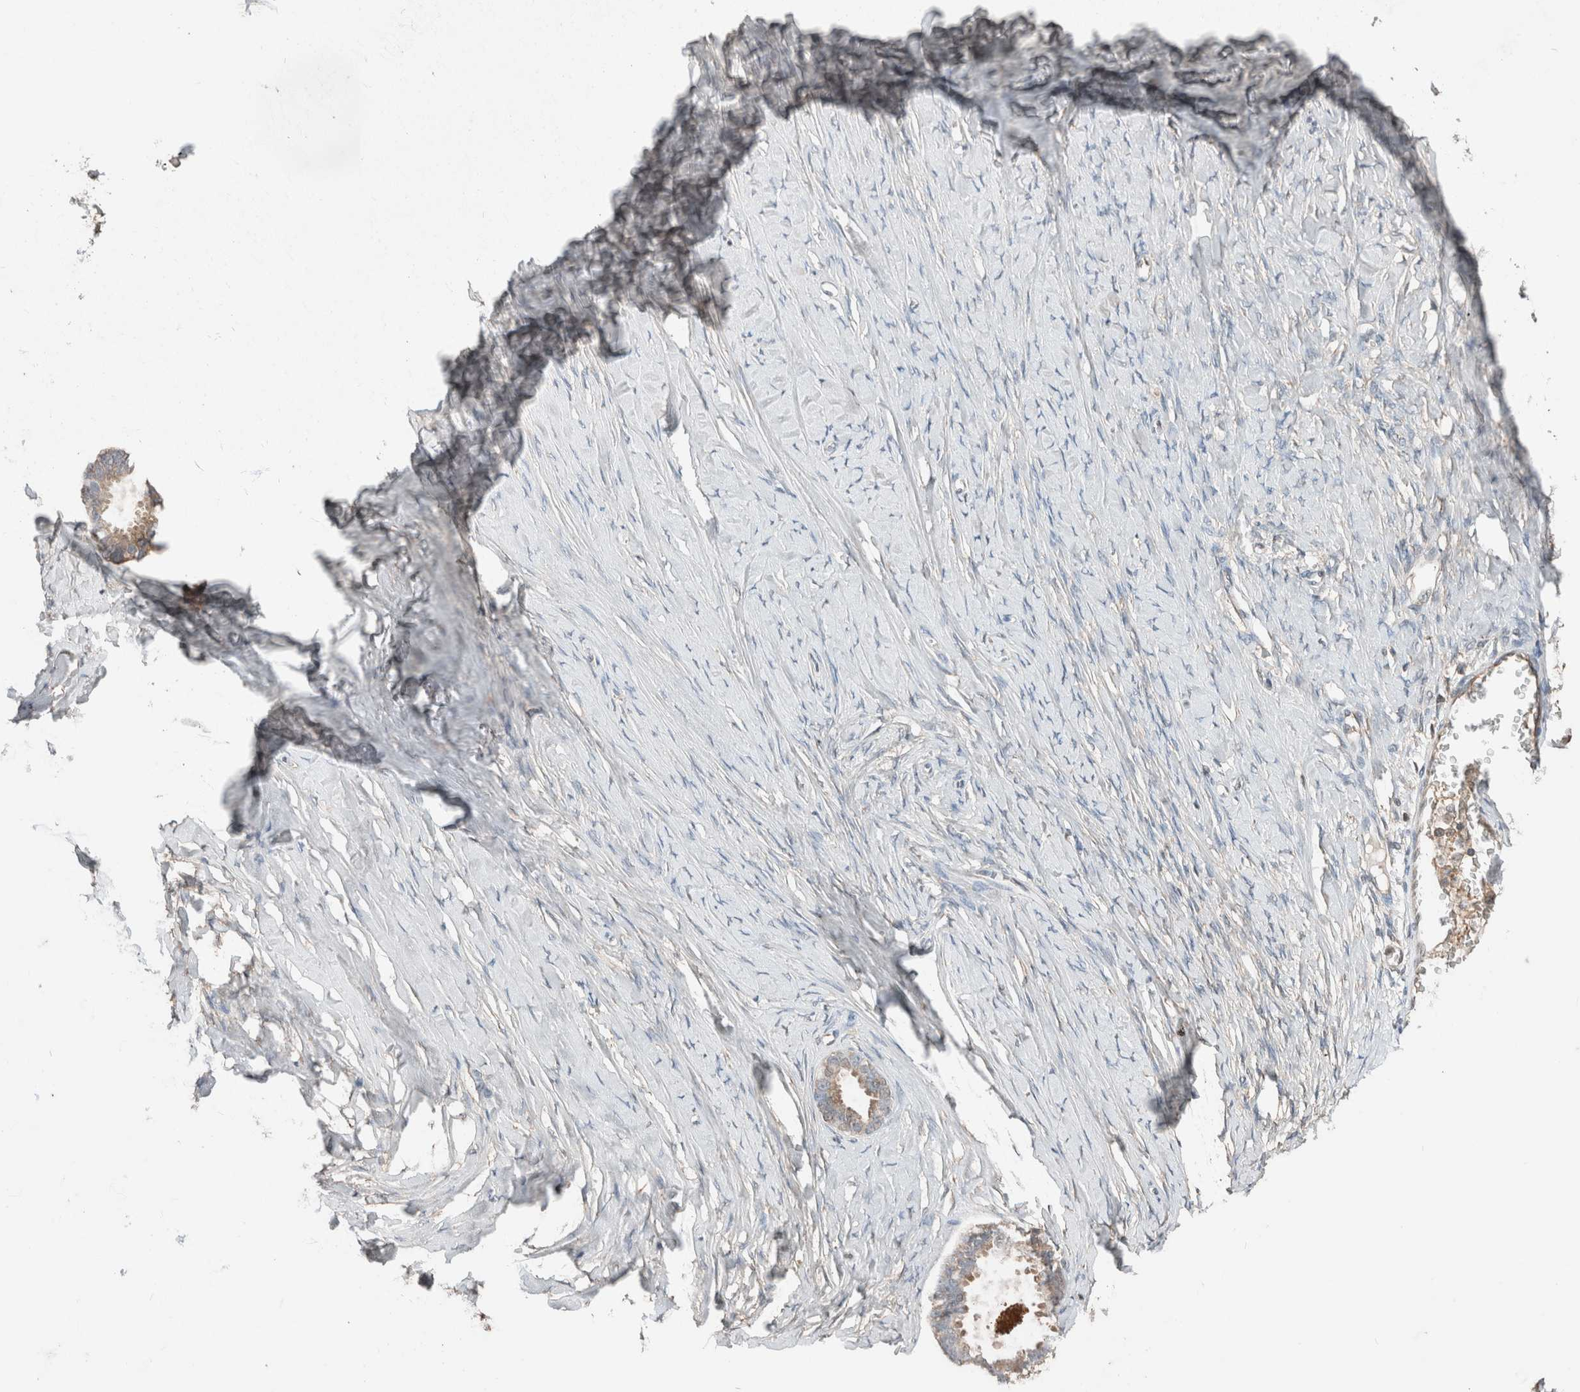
{"staining": {"intensity": "weak", "quantity": "<25%", "location": "cytoplasmic/membranous"}, "tissue": "ovarian cancer", "cell_type": "Tumor cells", "image_type": "cancer", "snomed": [{"axis": "morphology", "description": "Cystadenocarcinoma, serous, NOS"}, {"axis": "topography", "description": "Ovary"}], "caption": "The photomicrograph exhibits no significant positivity in tumor cells of ovarian cancer.", "gene": "ERAP2", "patient": {"sex": "female", "age": 79}}